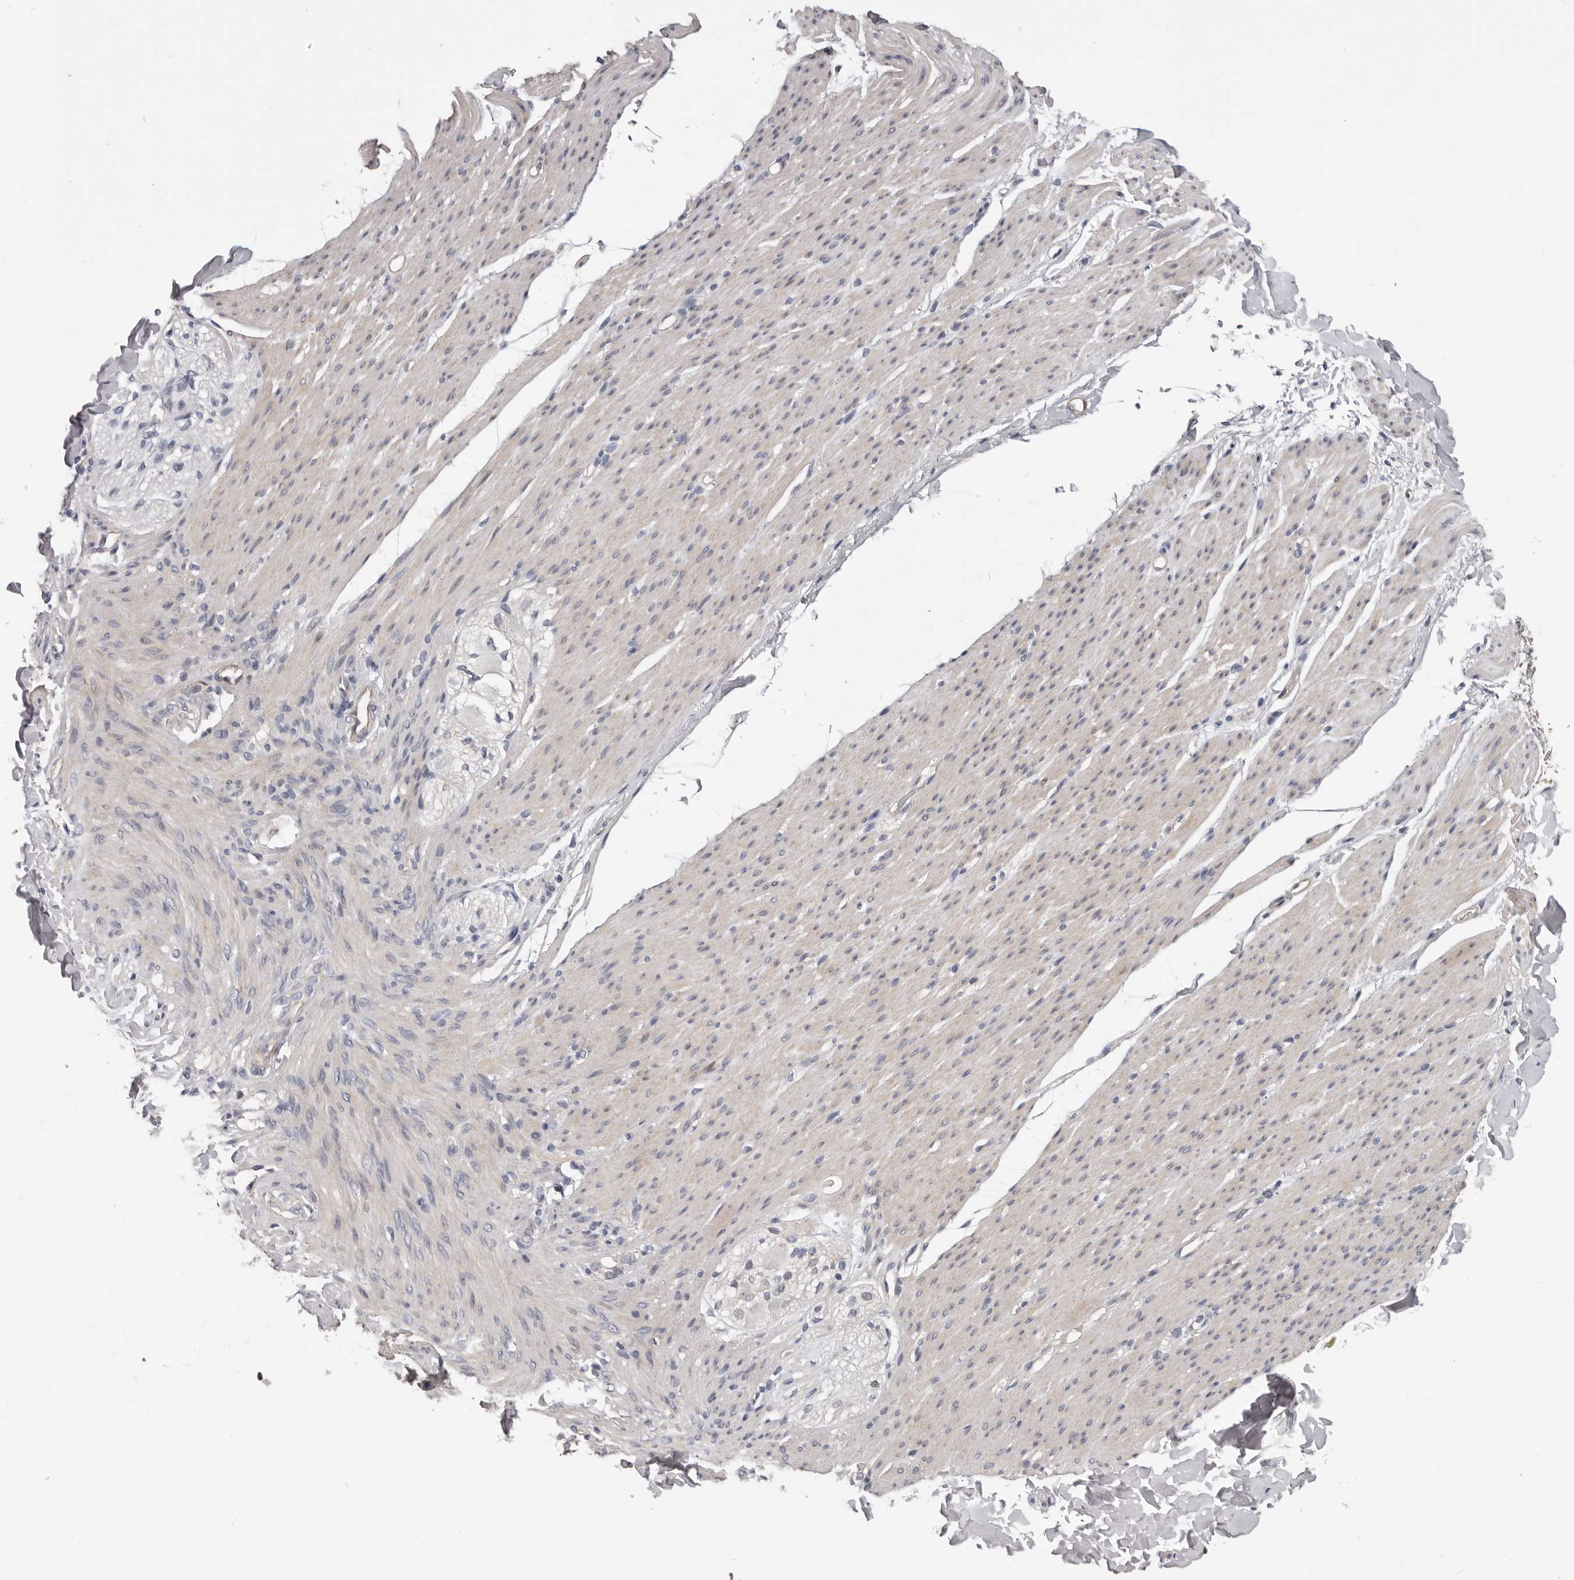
{"staining": {"intensity": "weak", "quantity": ">75%", "location": "cytoplasmic/membranous"}, "tissue": "smooth muscle", "cell_type": "Smooth muscle cells", "image_type": "normal", "snomed": [{"axis": "morphology", "description": "Normal tissue, NOS"}, {"axis": "topography", "description": "Colon"}, {"axis": "topography", "description": "Peripheral nerve tissue"}], "caption": "The photomicrograph displays staining of normal smooth muscle, revealing weak cytoplasmic/membranous protein expression (brown color) within smooth muscle cells.", "gene": "RNF217", "patient": {"sex": "female", "age": 61}}